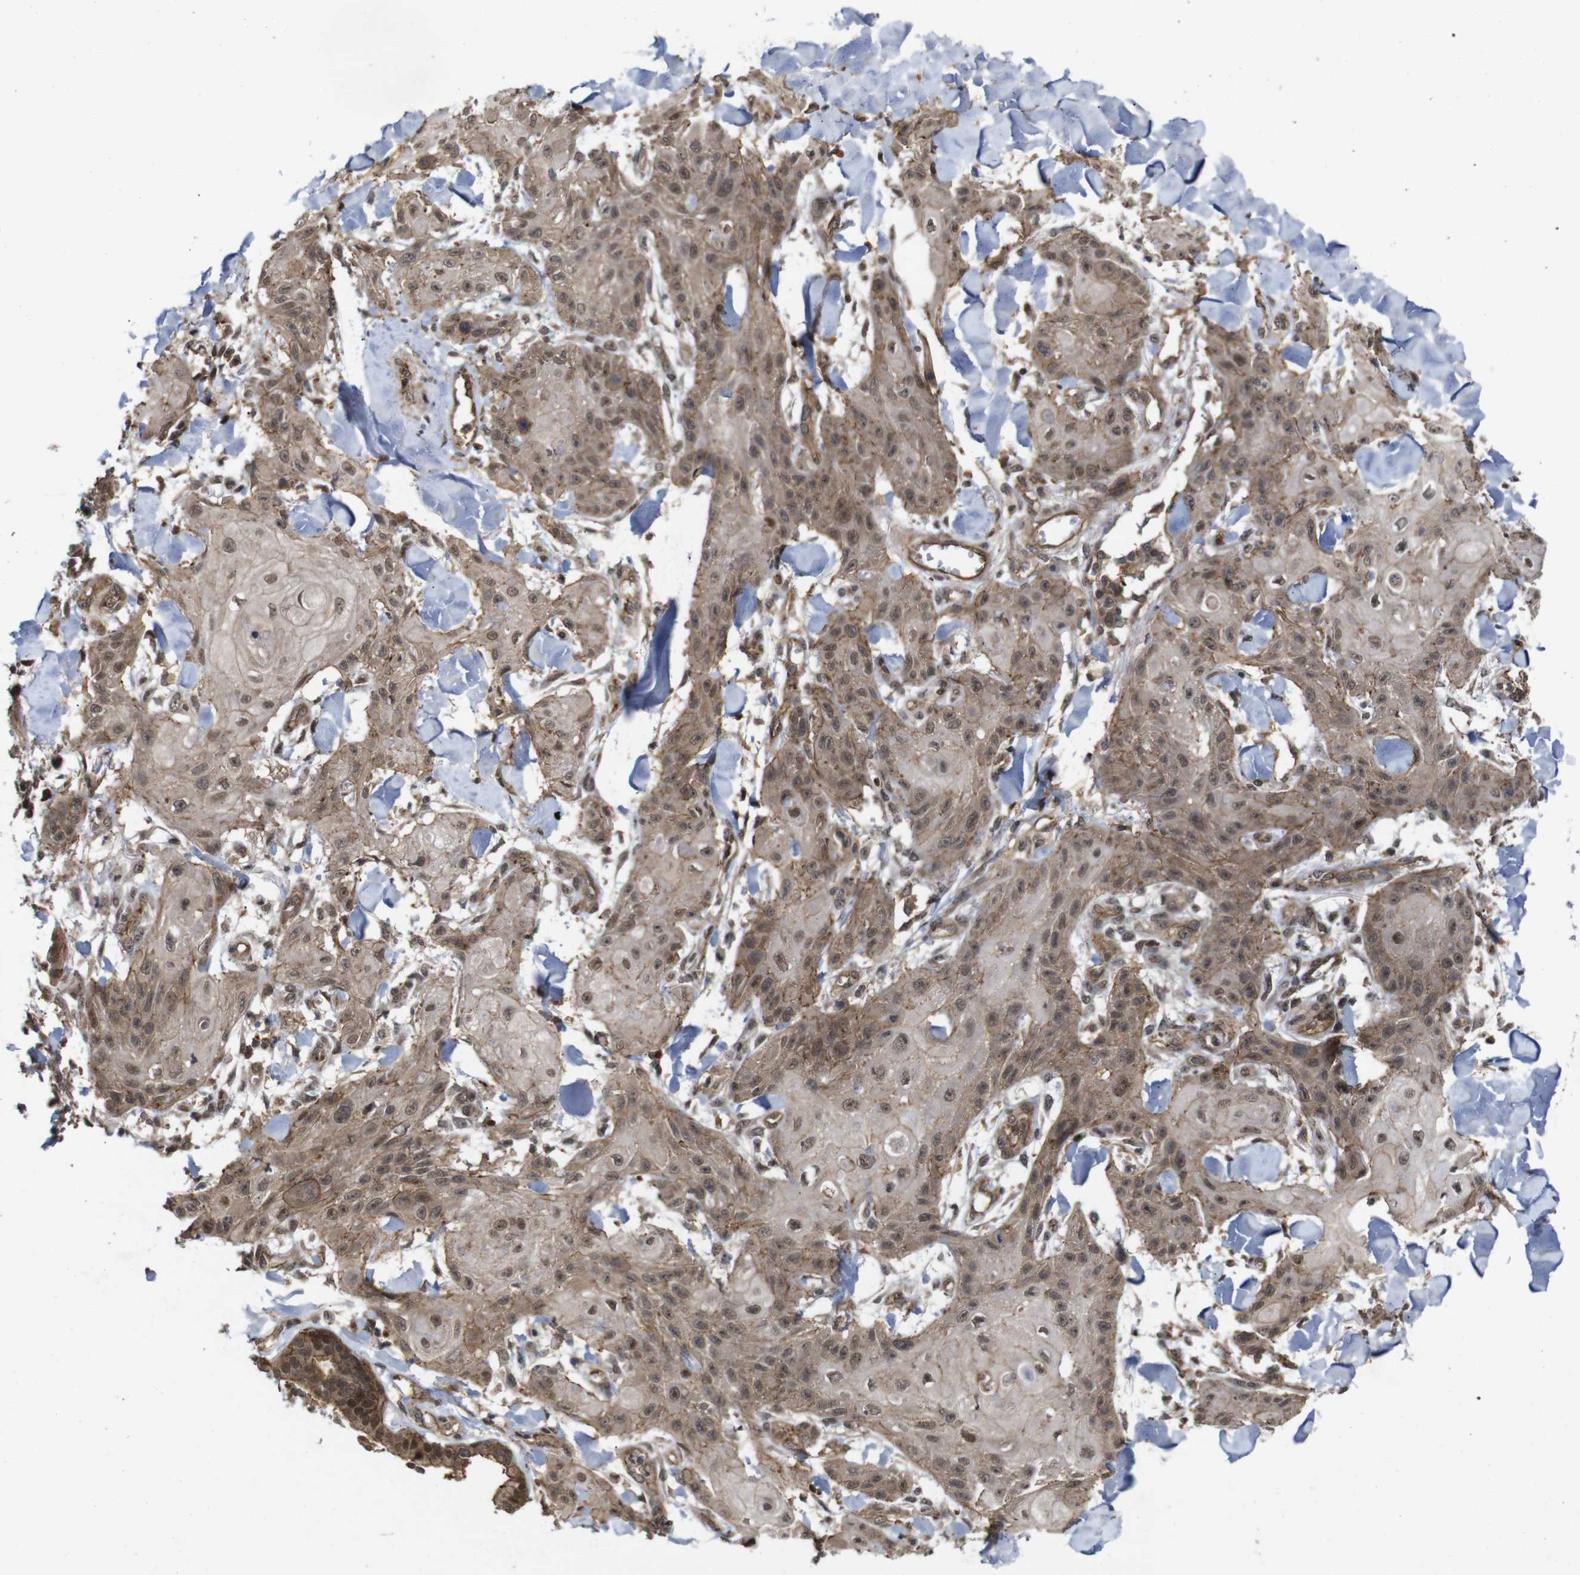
{"staining": {"intensity": "moderate", "quantity": "25%-75%", "location": "cytoplasmic/membranous"}, "tissue": "skin cancer", "cell_type": "Tumor cells", "image_type": "cancer", "snomed": [{"axis": "morphology", "description": "Squamous cell carcinoma, NOS"}, {"axis": "topography", "description": "Skin"}], "caption": "Skin squamous cell carcinoma stained for a protein displays moderate cytoplasmic/membranous positivity in tumor cells.", "gene": "NANOS1", "patient": {"sex": "male", "age": 74}}